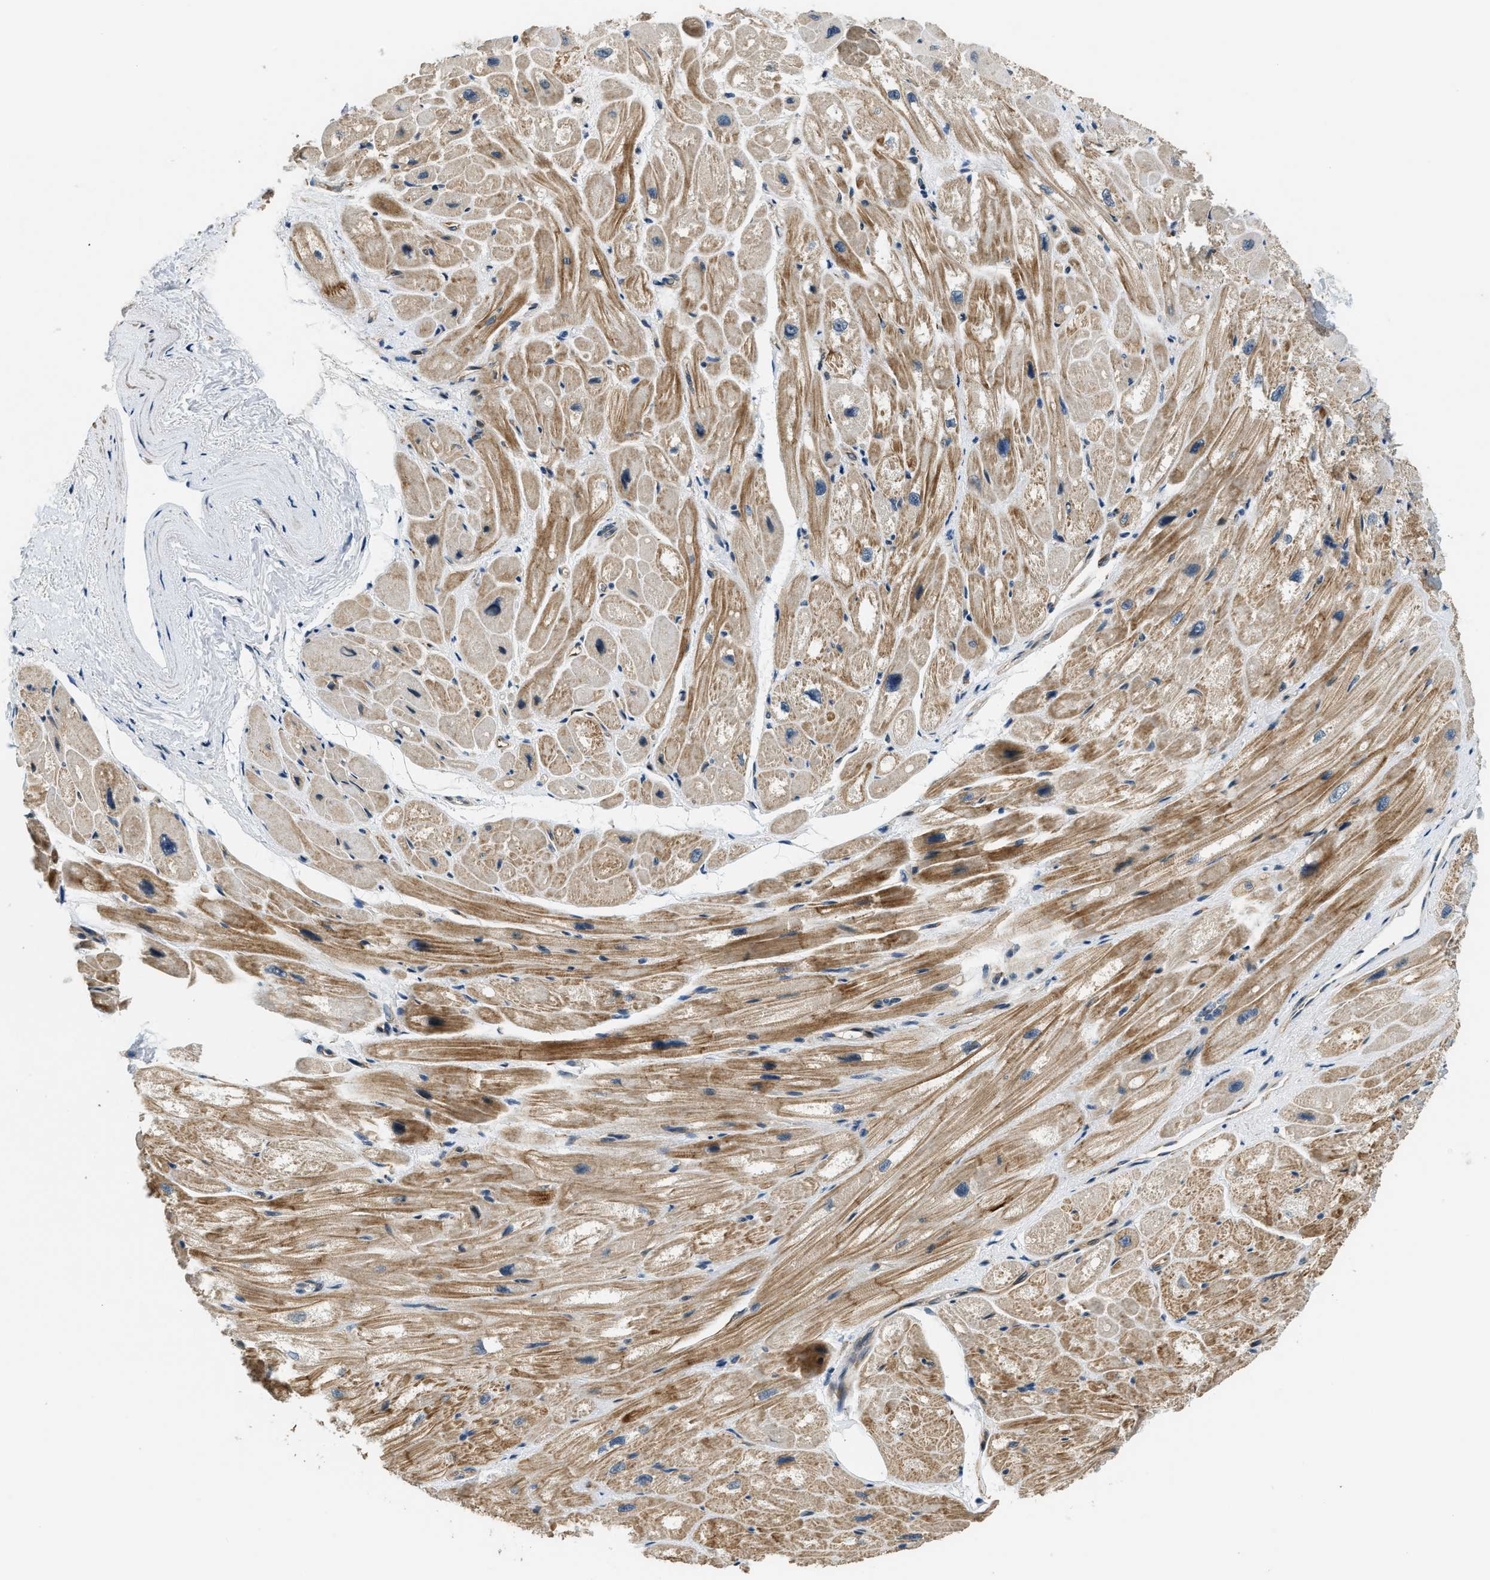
{"staining": {"intensity": "moderate", "quantity": ">75%", "location": "cytoplasmic/membranous"}, "tissue": "heart muscle", "cell_type": "Cardiomyocytes", "image_type": "normal", "snomed": [{"axis": "morphology", "description": "Normal tissue, NOS"}, {"axis": "topography", "description": "Heart"}], "caption": "Heart muscle stained with DAB (3,3'-diaminobenzidine) immunohistochemistry (IHC) shows medium levels of moderate cytoplasmic/membranous positivity in approximately >75% of cardiomyocytes.", "gene": "ALOX12", "patient": {"sex": "male", "age": 49}}